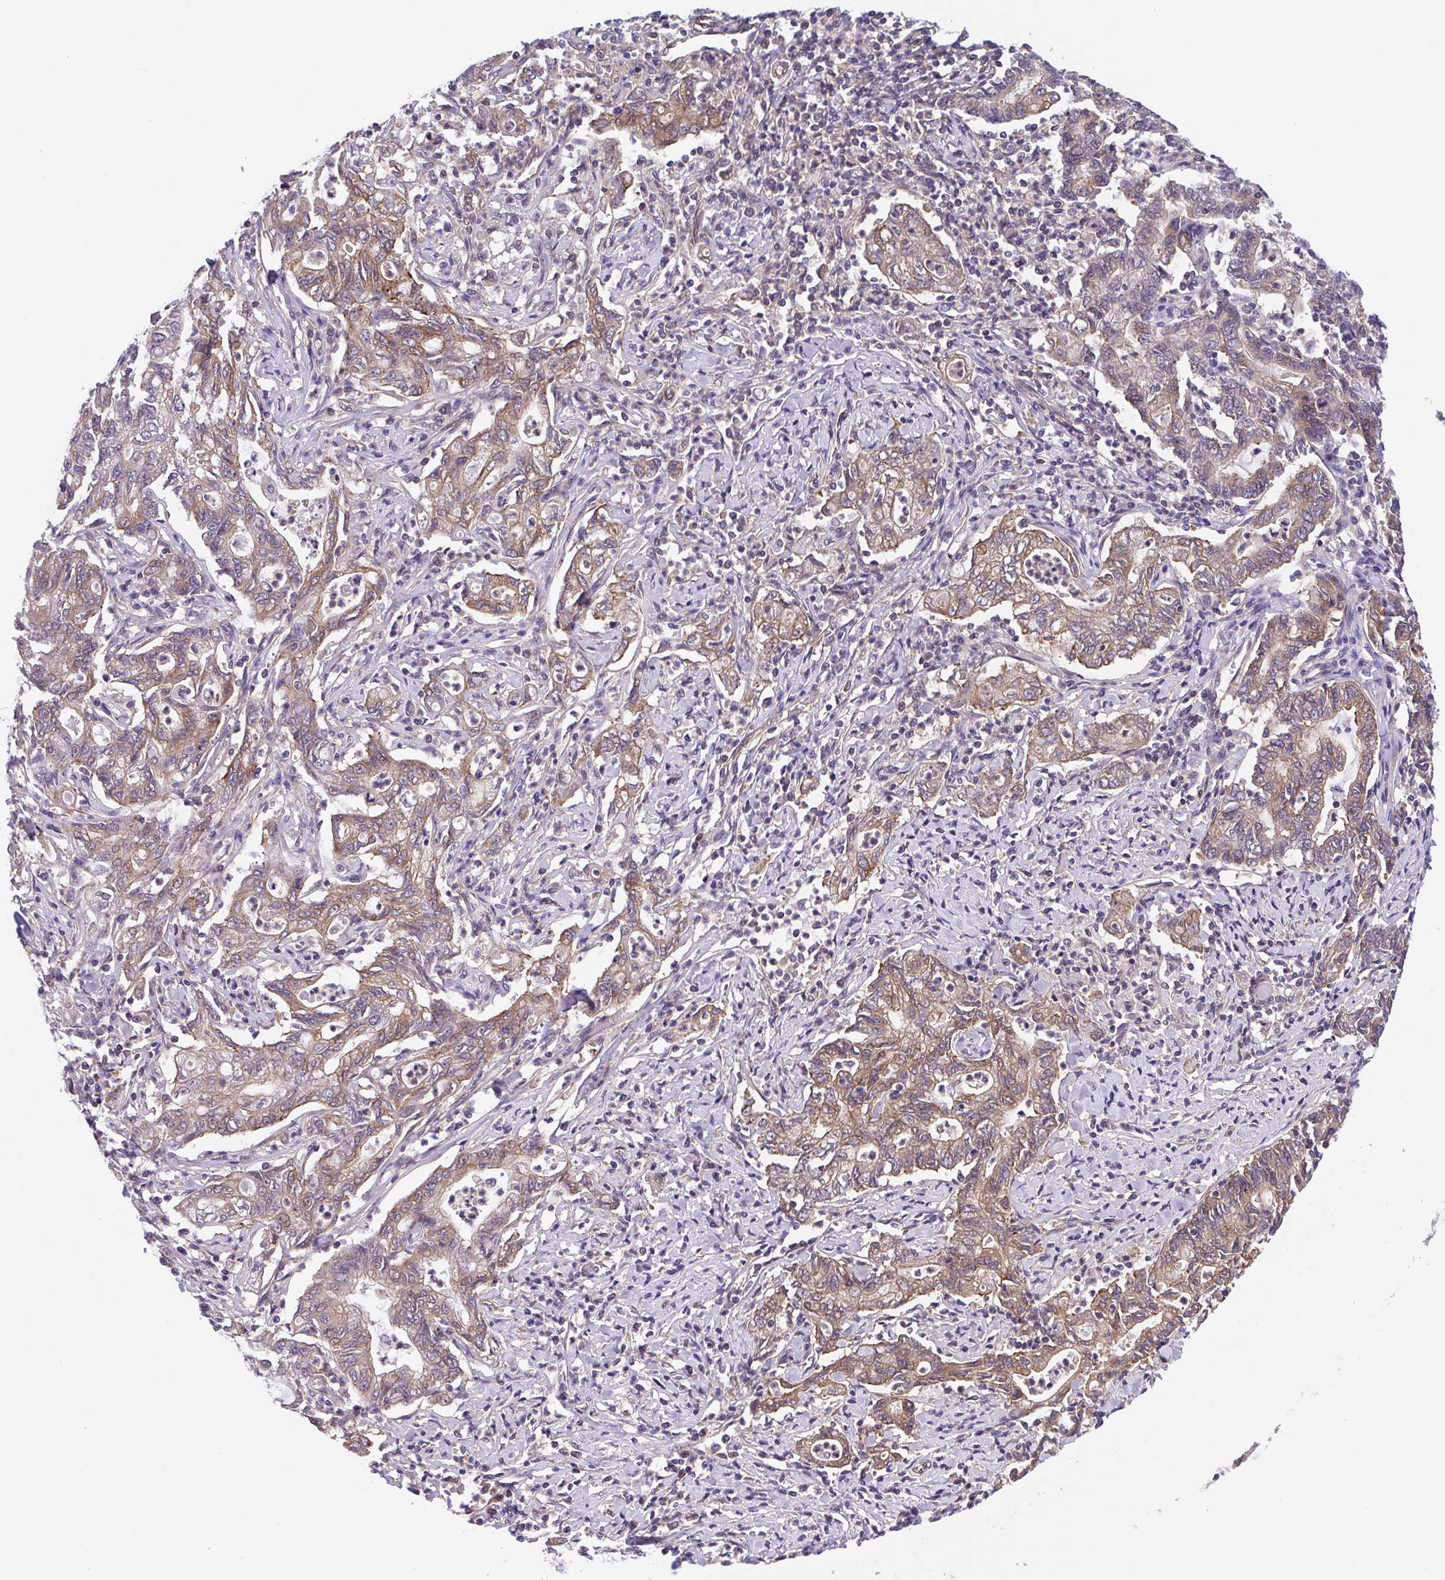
{"staining": {"intensity": "moderate", "quantity": ">75%", "location": "cytoplasmic/membranous,nuclear"}, "tissue": "stomach cancer", "cell_type": "Tumor cells", "image_type": "cancer", "snomed": [{"axis": "morphology", "description": "Adenocarcinoma, NOS"}, {"axis": "topography", "description": "Stomach, upper"}], "caption": "IHC staining of stomach adenocarcinoma, which reveals medium levels of moderate cytoplasmic/membranous and nuclear staining in approximately >75% of tumor cells indicating moderate cytoplasmic/membranous and nuclear protein positivity. The staining was performed using DAB (brown) for protein detection and nuclei were counterstained in hematoxylin (blue).", "gene": "ZNF696", "patient": {"sex": "female", "age": 79}}